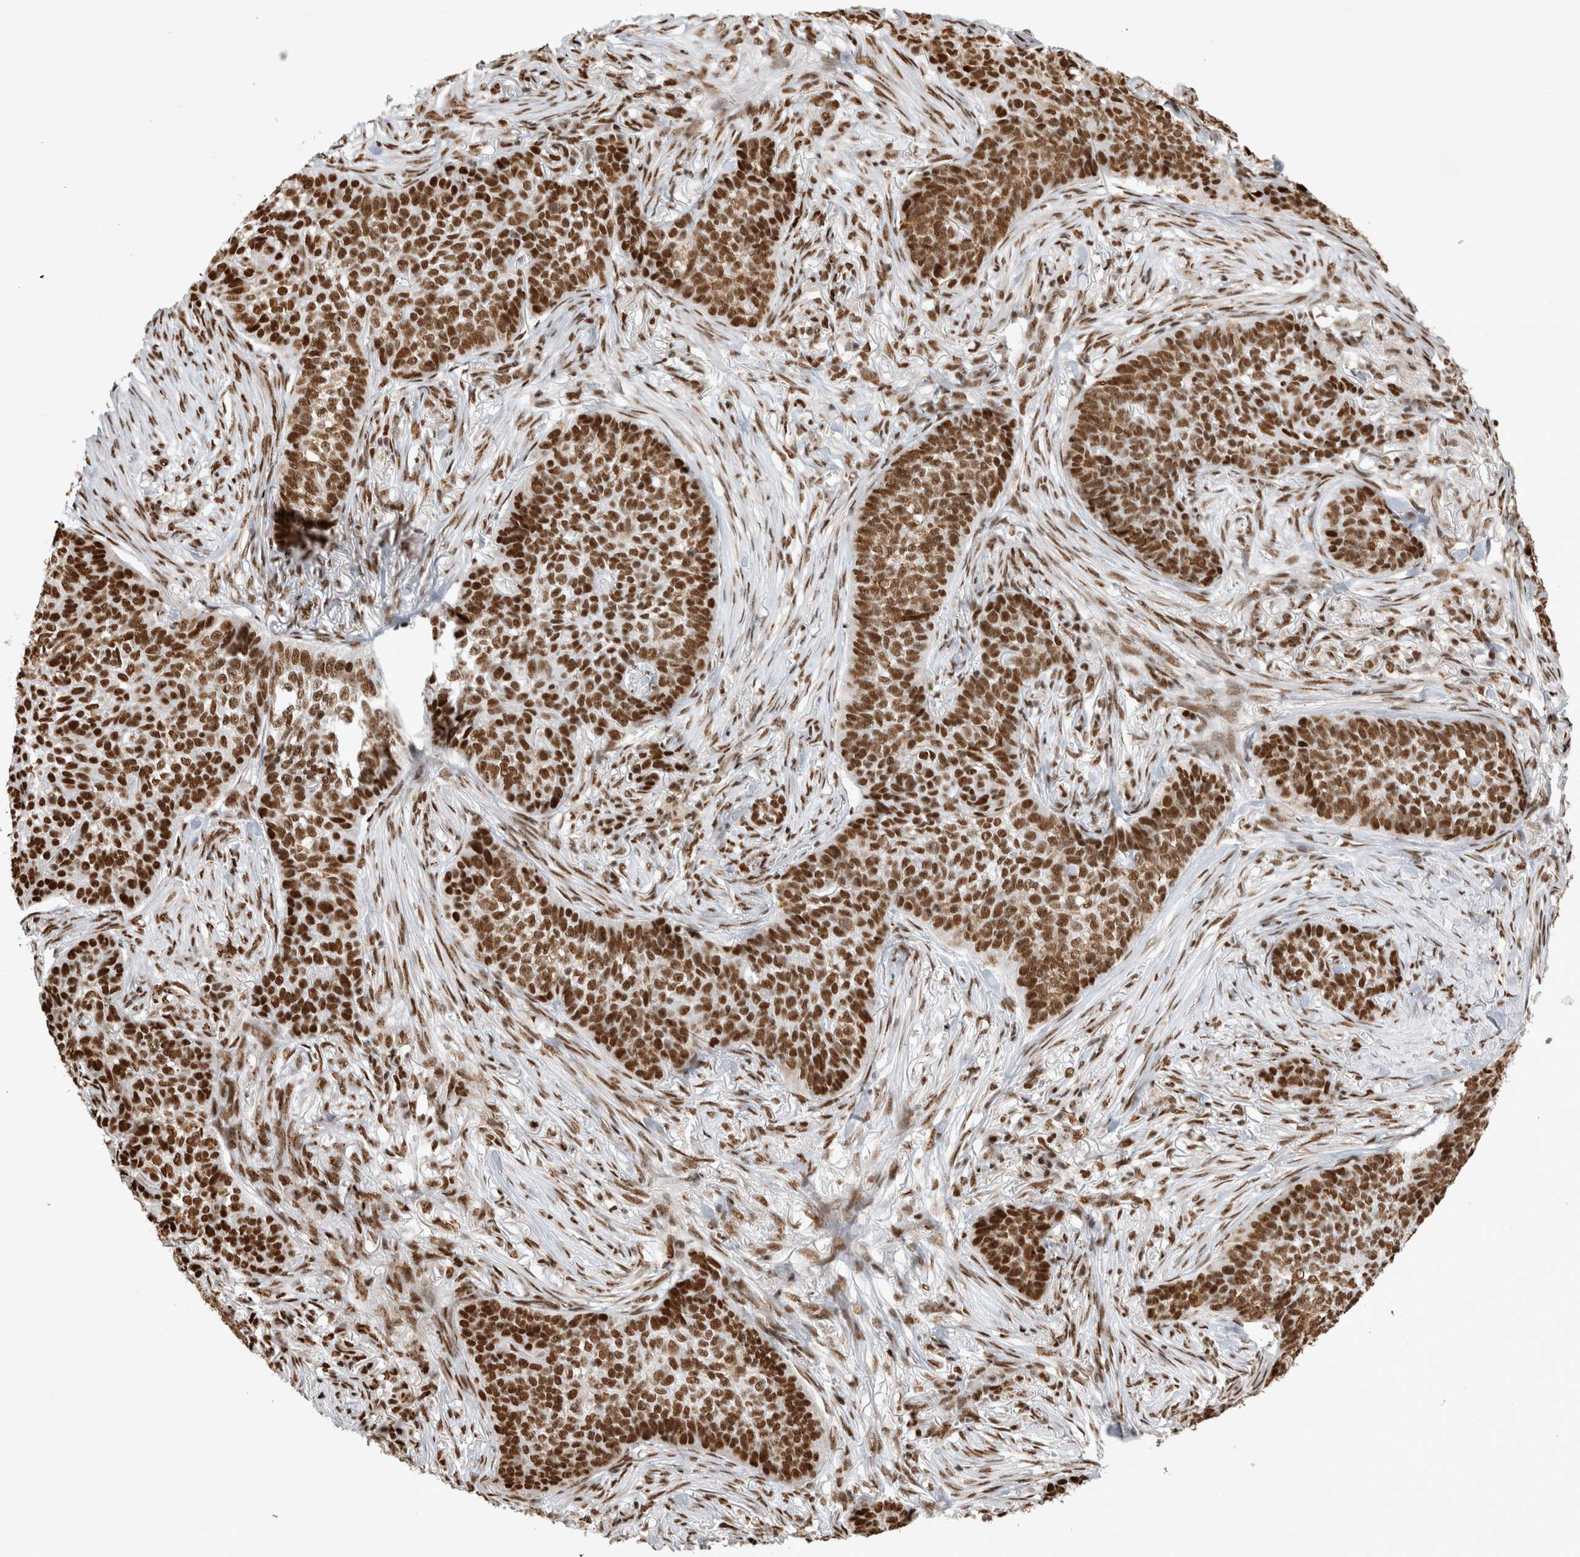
{"staining": {"intensity": "strong", "quantity": ">75%", "location": "nuclear"}, "tissue": "skin cancer", "cell_type": "Tumor cells", "image_type": "cancer", "snomed": [{"axis": "morphology", "description": "Basal cell carcinoma"}, {"axis": "topography", "description": "Skin"}], "caption": "A brown stain labels strong nuclear expression of a protein in basal cell carcinoma (skin) tumor cells.", "gene": "EYA2", "patient": {"sex": "male", "age": 85}}